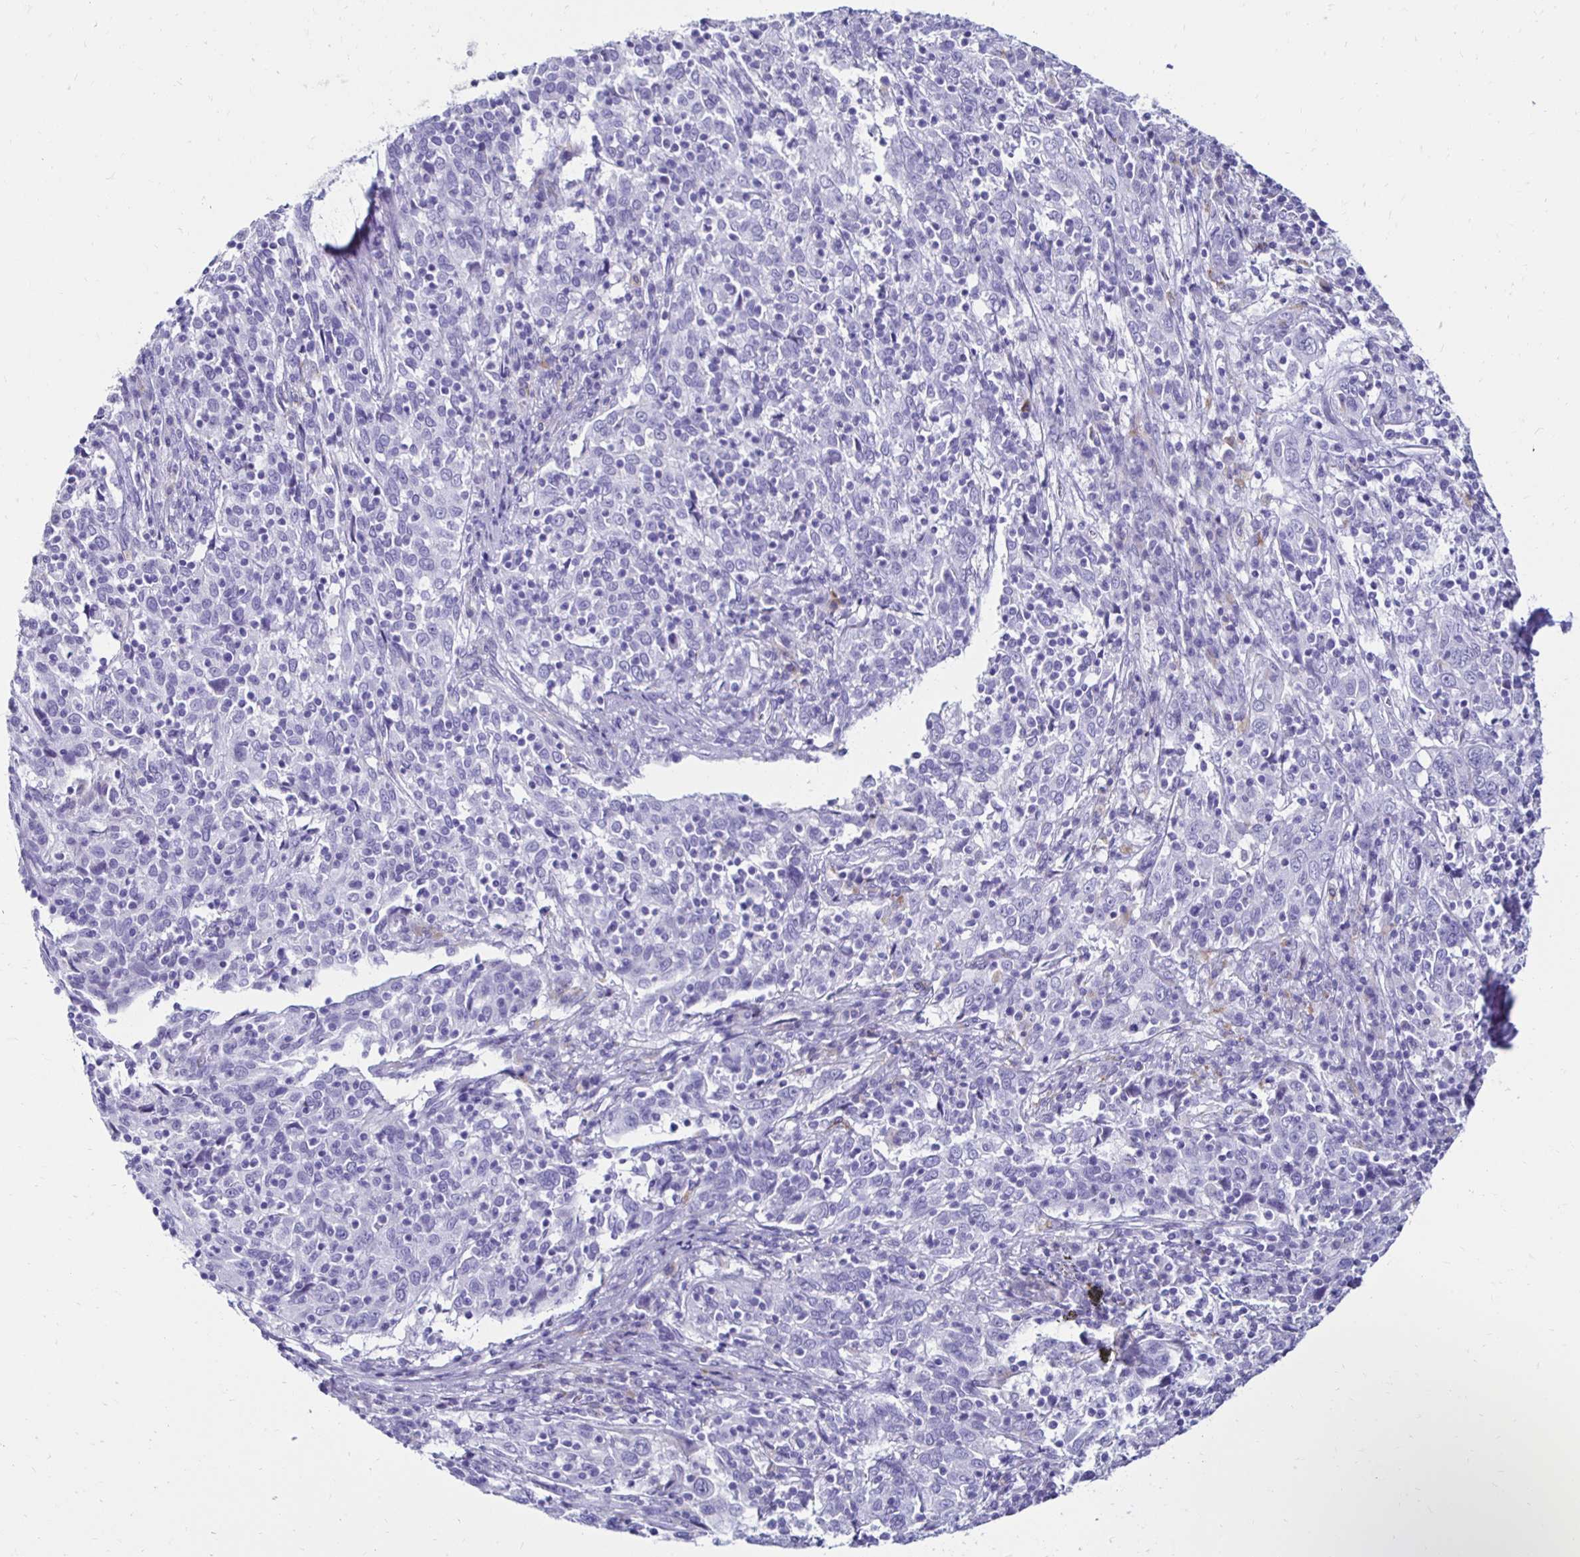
{"staining": {"intensity": "negative", "quantity": "none", "location": "none"}, "tissue": "cervical cancer", "cell_type": "Tumor cells", "image_type": "cancer", "snomed": [{"axis": "morphology", "description": "Squamous cell carcinoma, NOS"}, {"axis": "topography", "description": "Cervix"}], "caption": "There is no significant staining in tumor cells of cervical cancer (squamous cell carcinoma).", "gene": "CST5", "patient": {"sex": "female", "age": 46}}